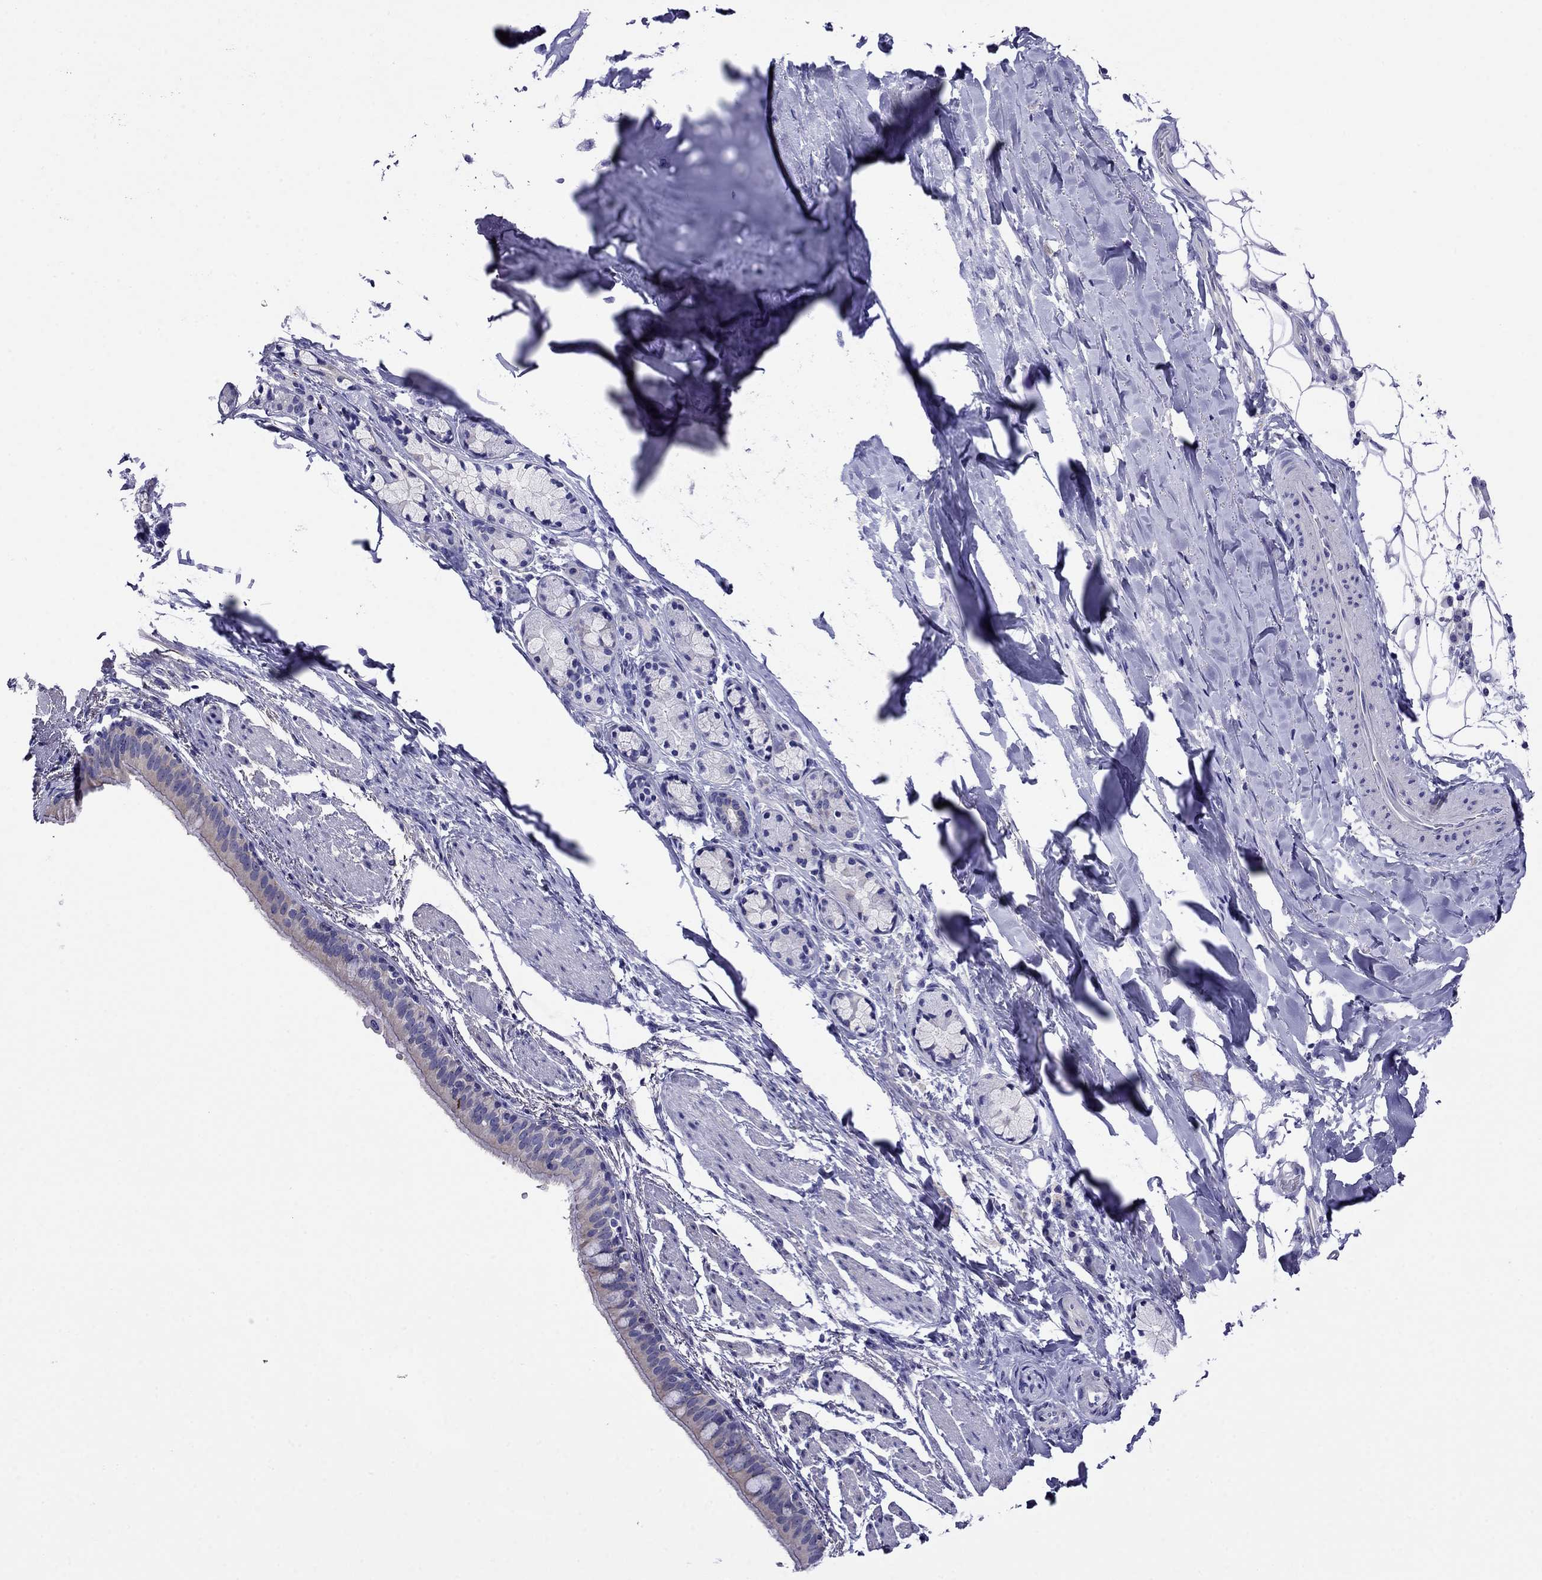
{"staining": {"intensity": "weak", "quantity": "<25%", "location": "cytoplasmic/membranous"}, "tissue": "bronchus", "cell_type": "Respiratory epithelial cells", "image_type": "normal", "snomed": [{"axis": "morphology", "description": "Normal tissue, NOS"}, {"axis": "morphology", "description": "Squamous cell carcinoma, NOS"}, {"axis": "topography", "description": "Bronchus"}, {"axis": "topography", "description": "Lung"}], "caption": "This is an immunohistochemistry (IHC) photomicrograph of benign human bronchus. There is no expression in respiratory epithelial cells.", "gene": "SCG2", "patient": {"sex": "male", "age": 69}}